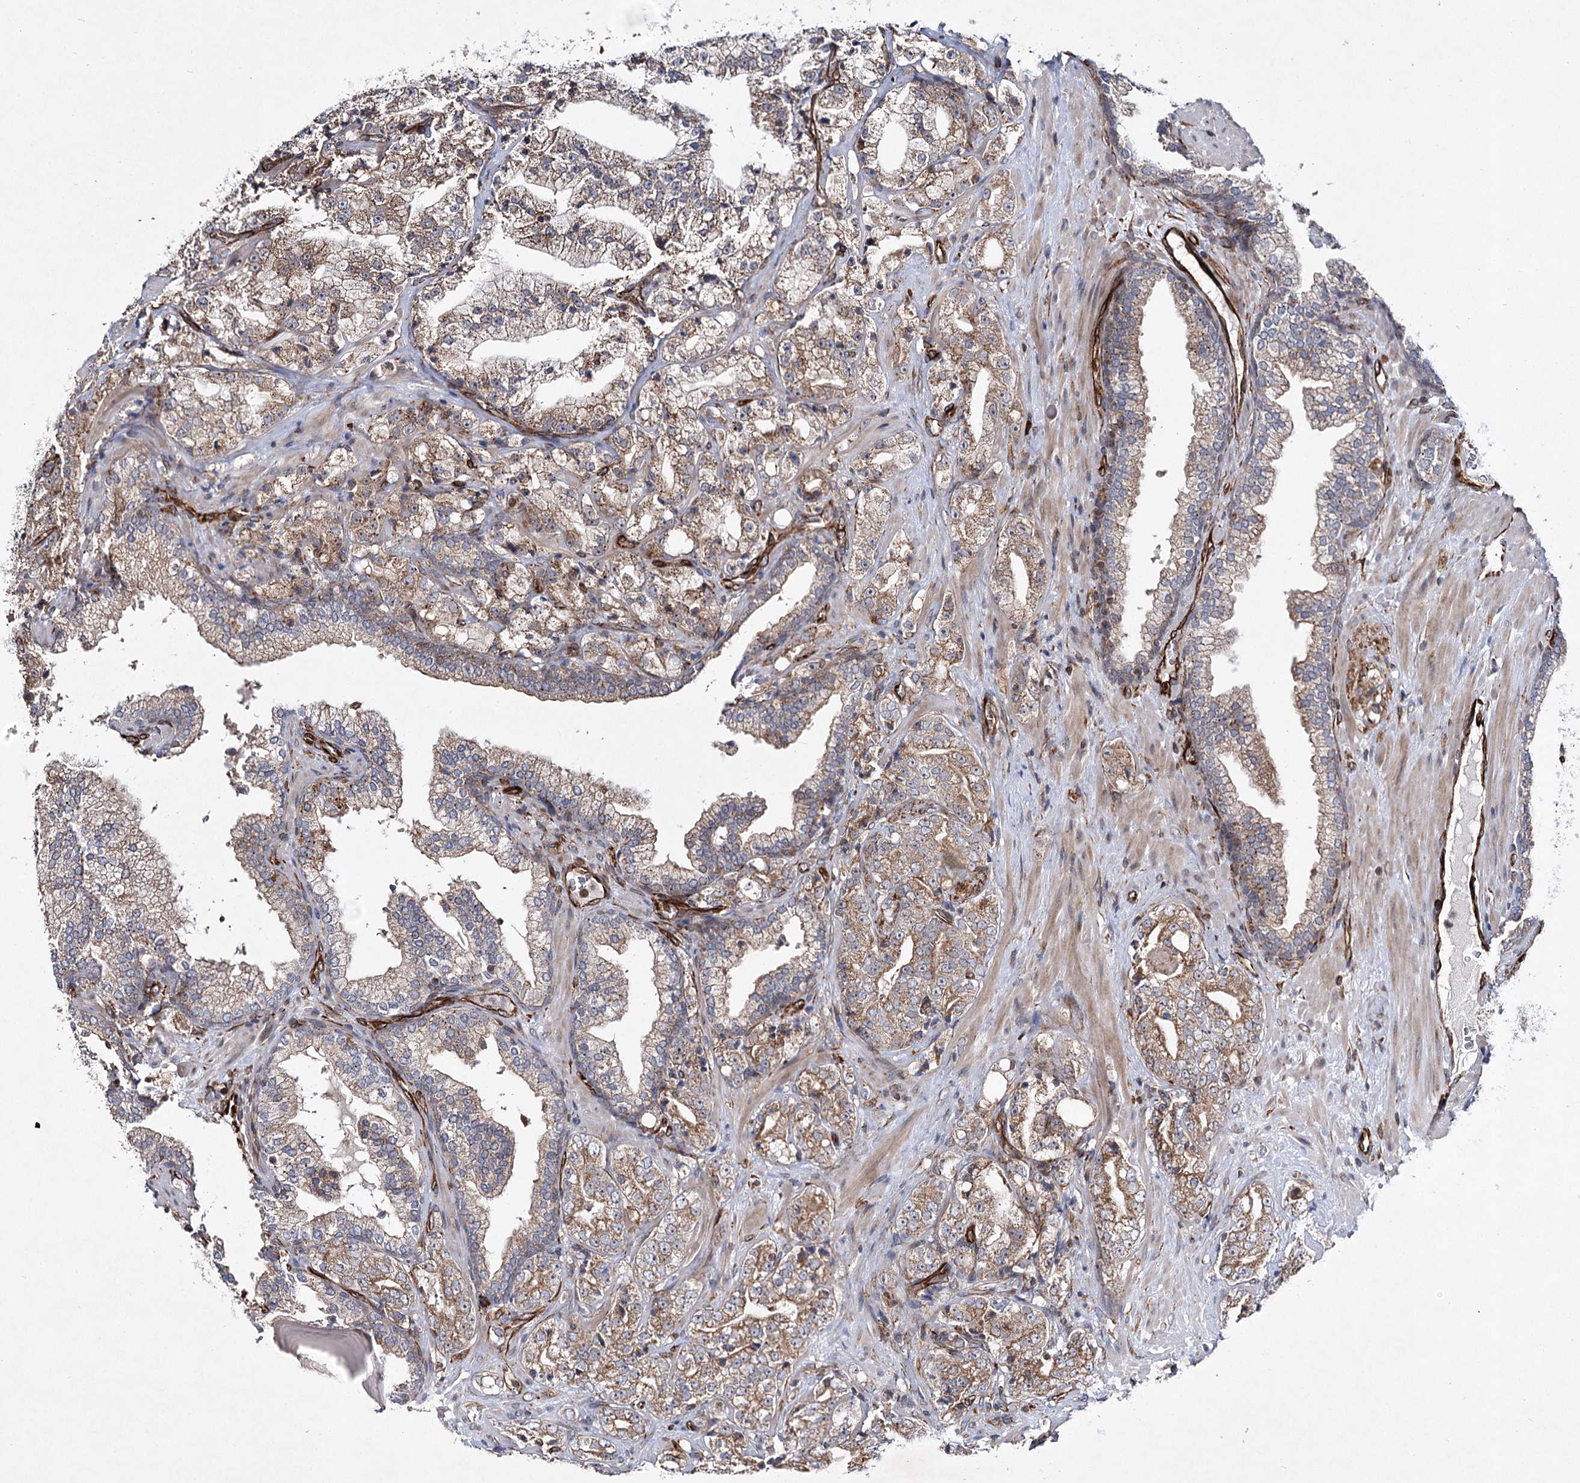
{"staining": {"intensity": "moderate", "quantity": "25%-75%", "location": "cytoplasmic/membranous"}, "tissue": "prostate cancer", "cell_type": "Tumor cells", "image_type": "cancer", "snomed": [{"axis": "morphology", "description": "Adenocarcinoma, High grade"}, {"axis": "topography", "description": "Prostate"}], "caption": "Immunohistochemical staining of prostate cancer exhibits medium levels of moderate cytoplasmic/membranous expression in approximately 25%-75% of tumor cells.", "gene": "DPEP2", "patient": {"sex": "male", "age": 64}}